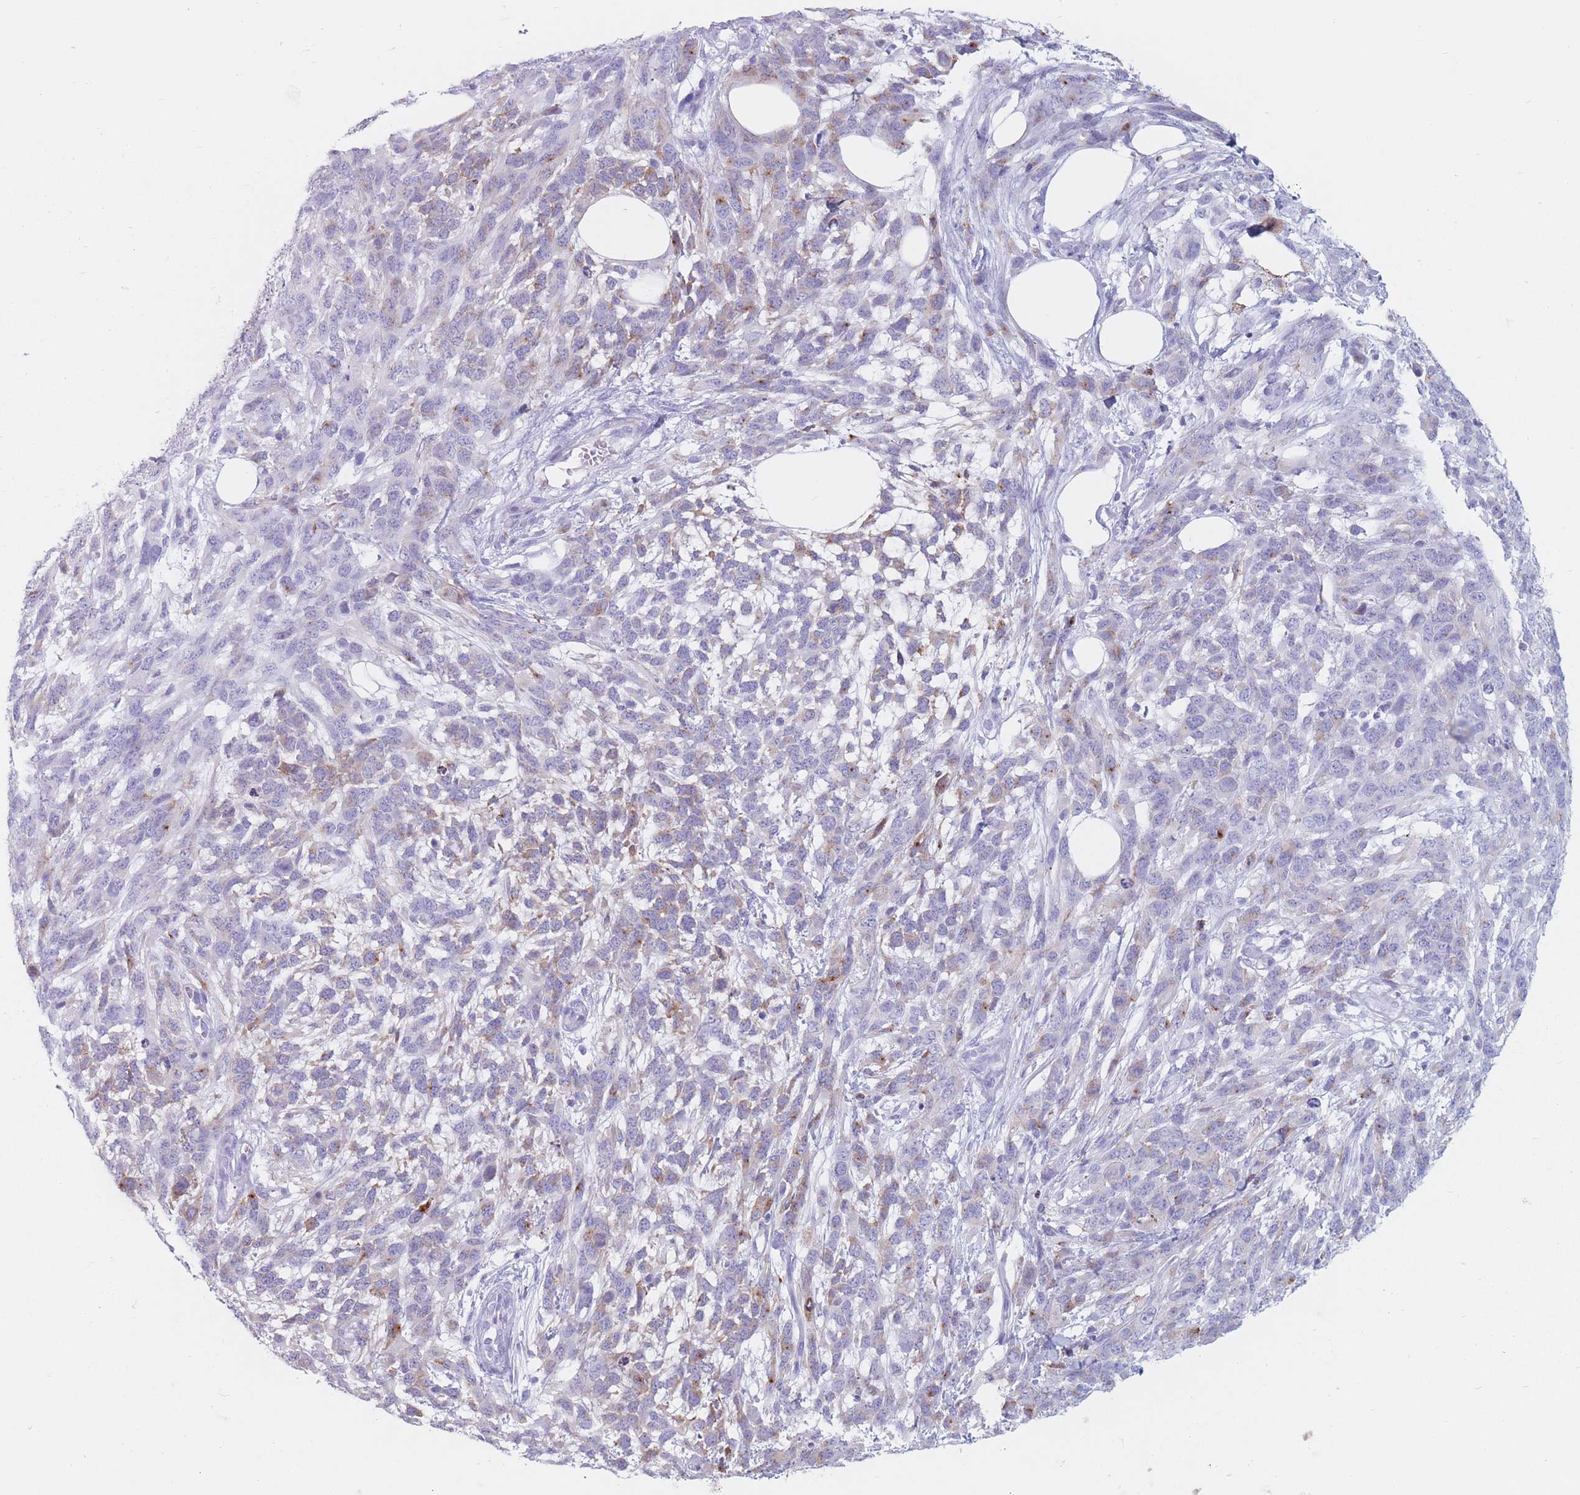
{"staining": {"intensity": "weak", "quantity": "<25%", "location": "cytoplasmic/membranous"}, "tissue": "melanoma", "cell_type": "Tumor cells", "image_type": "cancer", "snomed": [{"axis": "morphology", "description": "Normal morphology"}, {"axis": "morphology", "description": "Malignant melanoma, NOS"}, {"axis": "topography", "description": "Skin"}], "caption": "A high-resolution image shows immunohistochemistry (IHC) staining of melanoma, which displays no significant staining in tumor cells.", "gene": "ST3GAL5", "patient": {"sex": "female", "age": 72}}